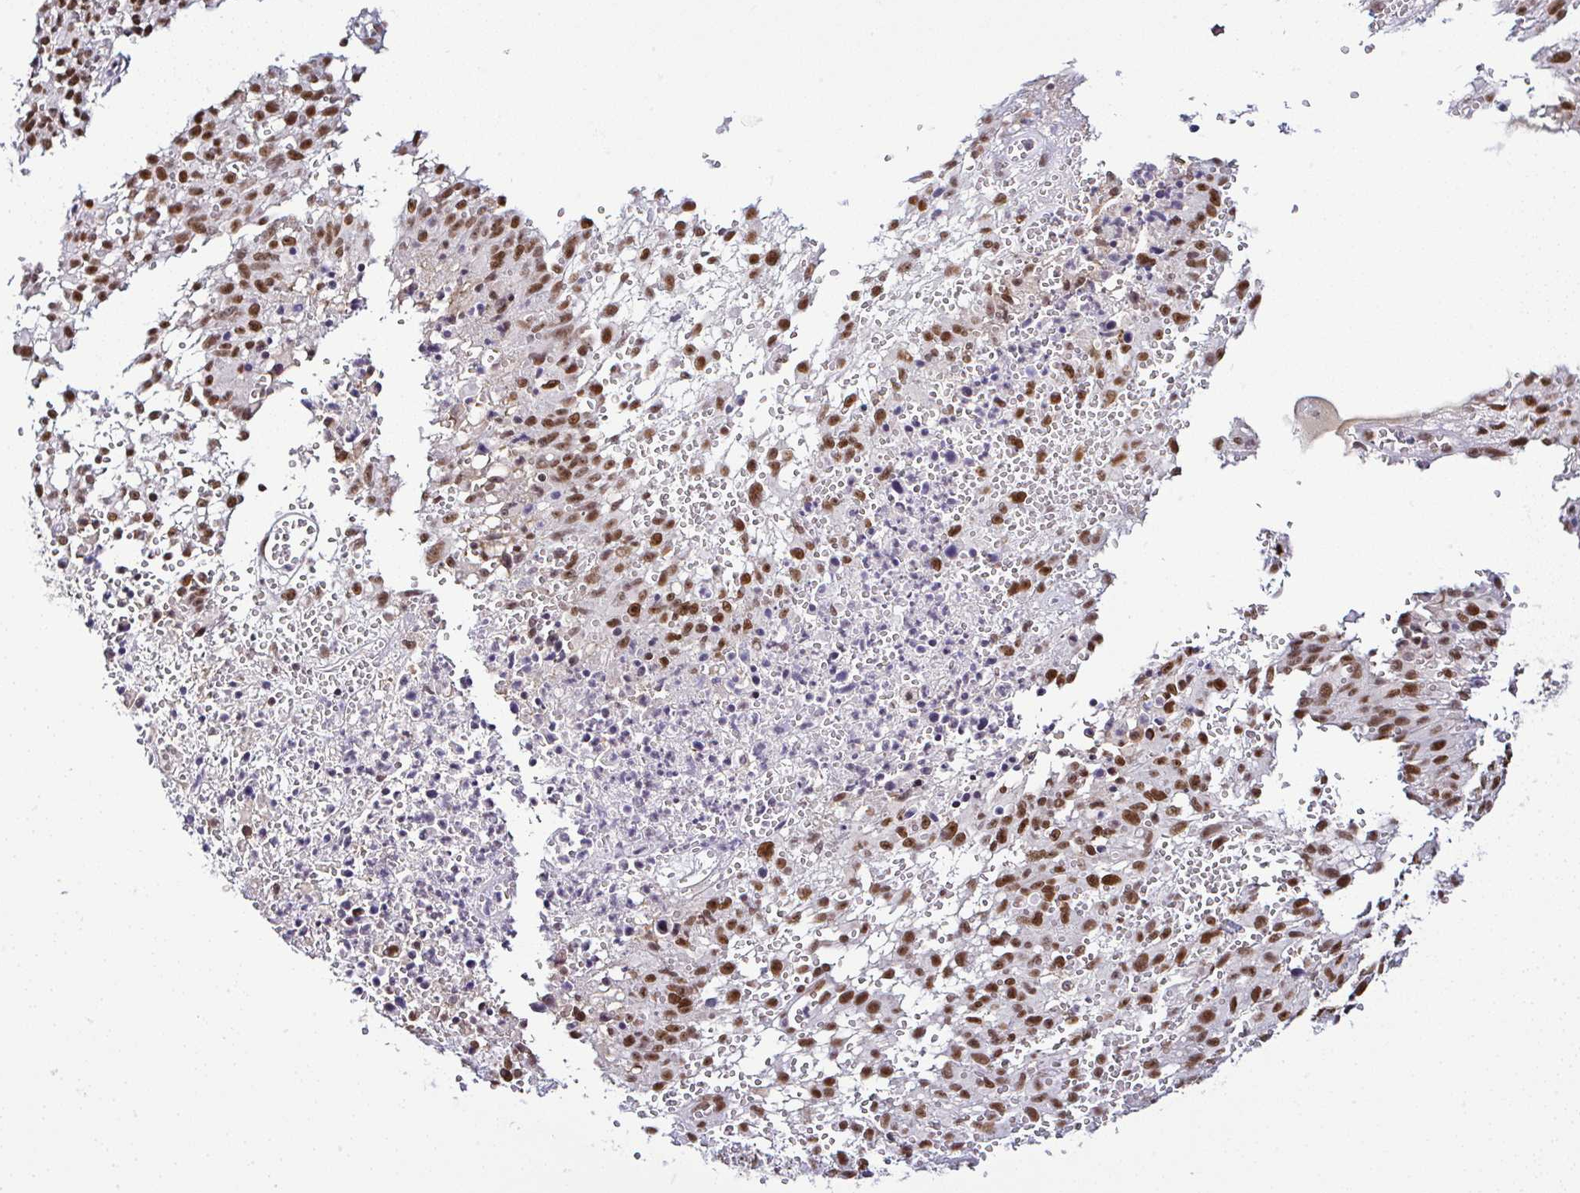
{"staining": {"intensity": "moderate", "quantity": ">75%", "location": "nuclear"}, "tissue": "melanoma", "cell_type": "Tumor cells", "image_type": "cancer", "snomed": [{"axis": "morphology", "description": "Malignant melanoma, NOS"}, {"axis": "topography", "description": "Skin"}], "caption": "Immunohistochemical staining of human malignant melanoma demonstrates medium levels of moderate nuclear positivity in approximately >75% of tumor cells.", "gene": "DR1", "patient": {"sex": "male", "age": 46}}